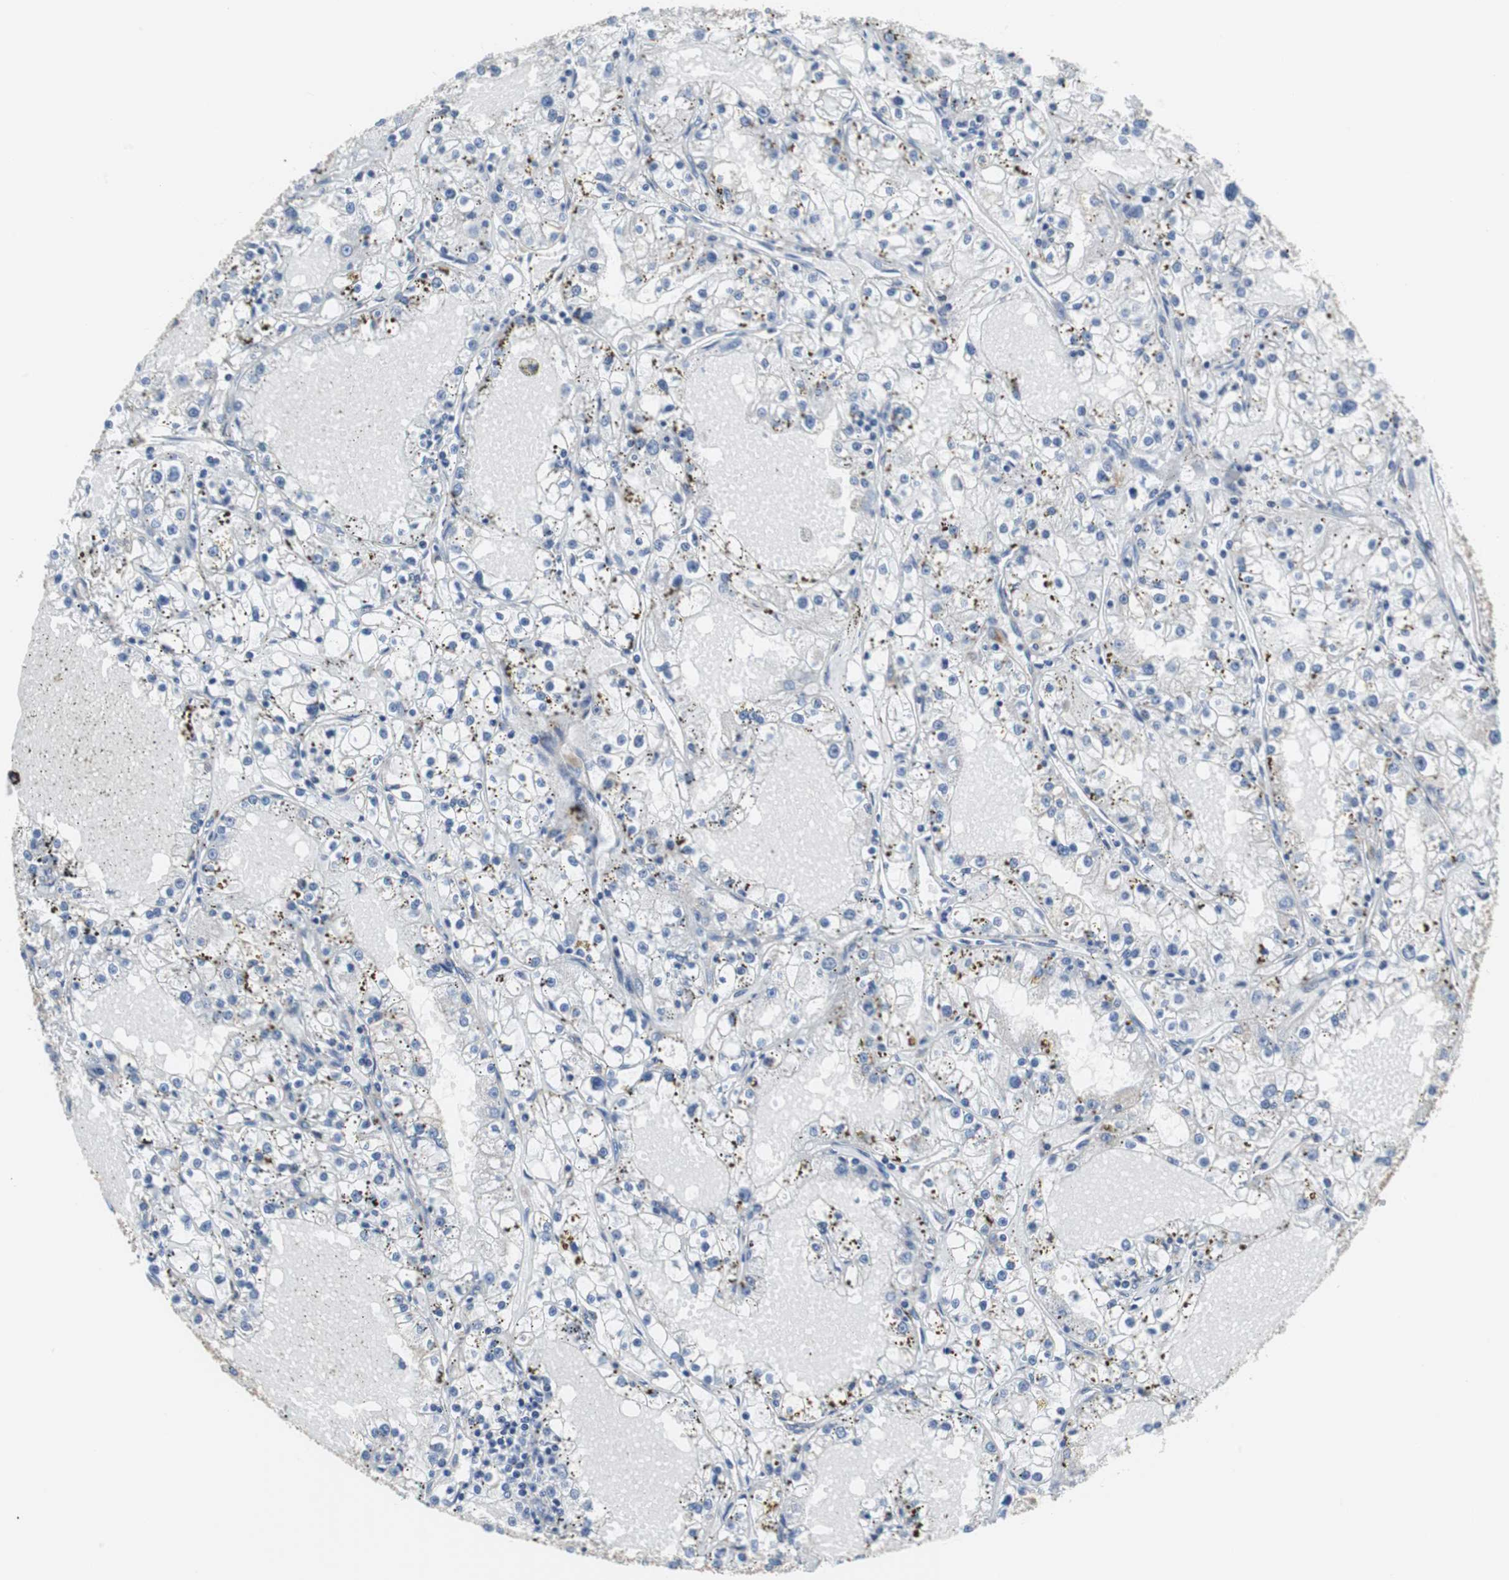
{"staining": {"intensity": "negative", "quantity": "none", "location": "none"}, "tissue": "renal cancer", "cell_type": "Tumor cells", "image_type": "cancer", "snomed": [{"axis": "morphology", "description": "Adenocarcinoma, NOS"}, {"axis": "topography", "description": "Kidney"}], "caption": "Renal adenocarcinoma stained for a protein using immunohistochemistry (IHC) displays no positivity tumor cells.", "gene": "BRAF", "patient": {"sex": "male", "age": 56}}